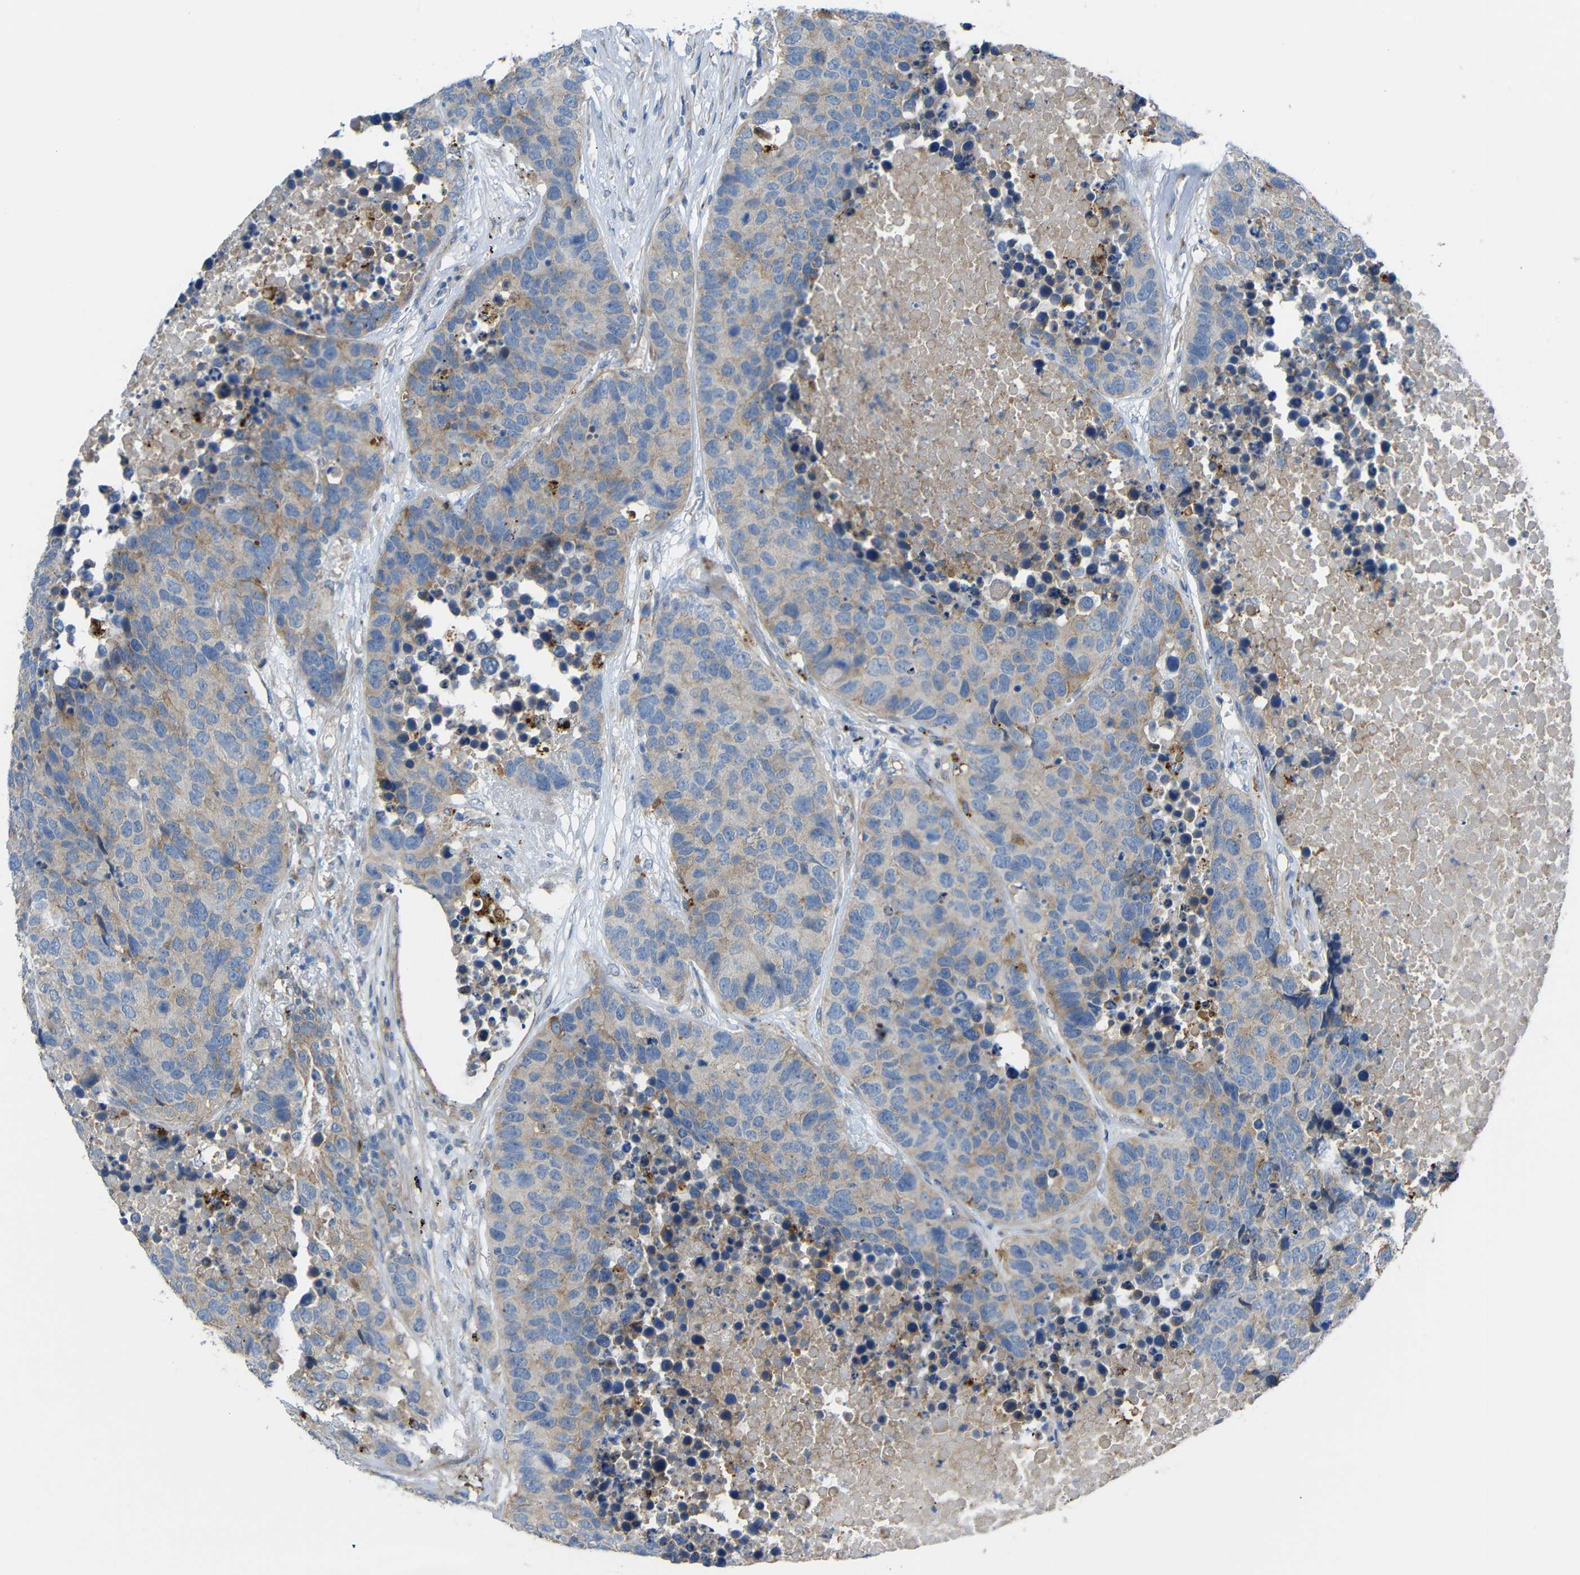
{"staining": {"intensity": "moderate", "quantity": "<25%", "location": "cytoplasmic/membranous"}, "tissue": "carcinoid", "cell_type": "Tumor cells", "image_type": "cancer", "snomed": [{"axis": "morphology", "description": "Carcinoid, malignant, NOS"}, {"axis": "topography", "description": "Lung"}], "caption": "Immunohistochemistry (DAB) staining of human carcinoid exhibits moderate cytoplasmic/membranous protein expression in about <25% of tumor cells.", "gene": "SYPL1", "patient": {"sex": "male", "age": 60}}